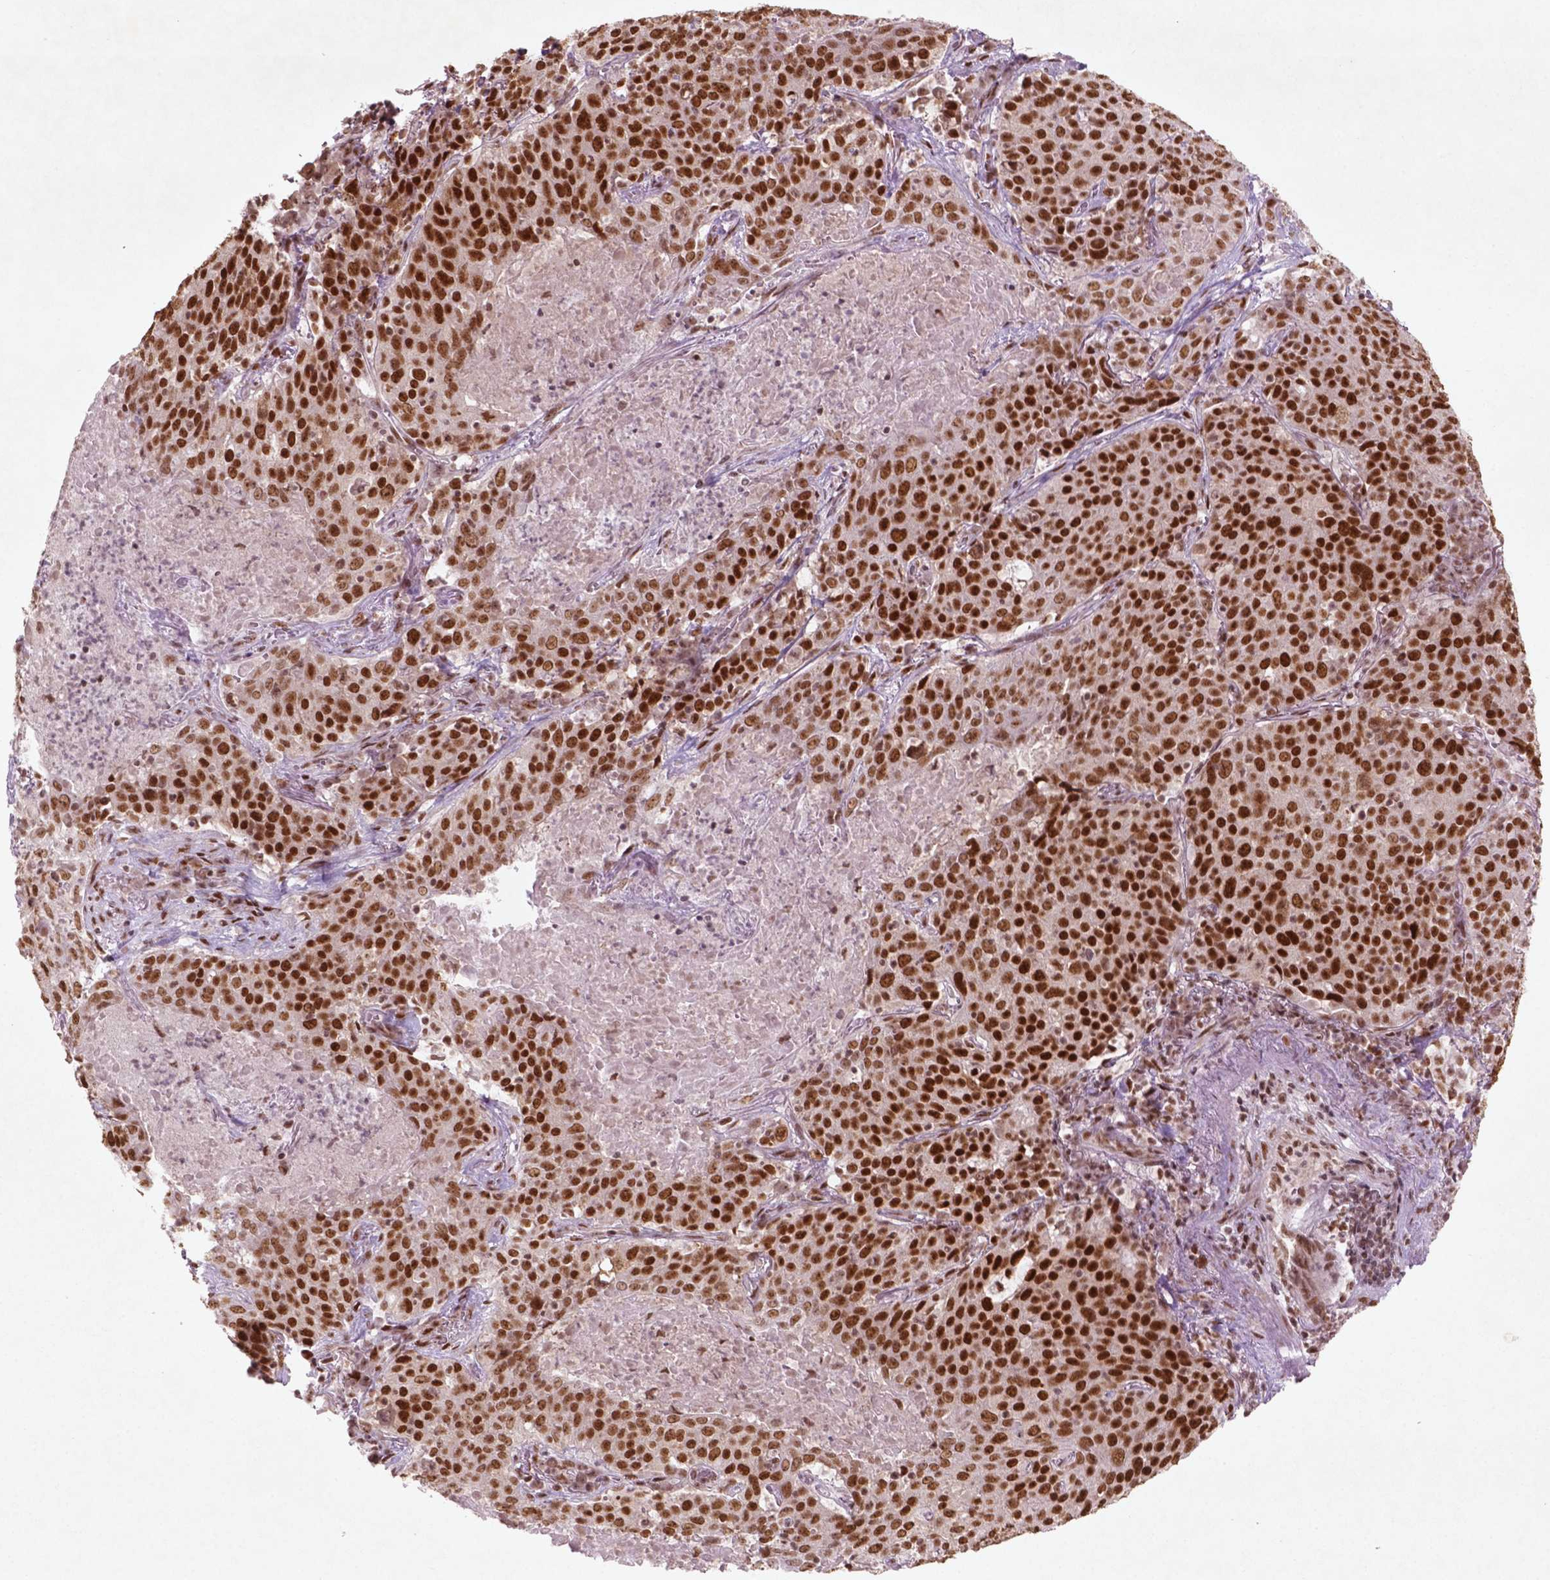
{"staining": {"intensity": "strong", "quantity": ">75%", "location": "nuclear"}, "tissue": "lung cancer", "cell_type": "Tumor cells", "image_type": "cancer", "snomed": [{"axis": "morphology", "description": "Squamous cell carcinoma, NOS"}, {"axis": "topography", "description": "Lung"}], "caption": "IHC micrograph of neoplastic tissue: lung squamous cell carcinoma stained using immunohistochemistry (IHC) displays high levels of strong protein expression localized specifically in the nuclear of tumor cells, appearing as a nuclear brown color.", "gene": "HMG20B", "patient": {"sex": "male", "age": 82}}